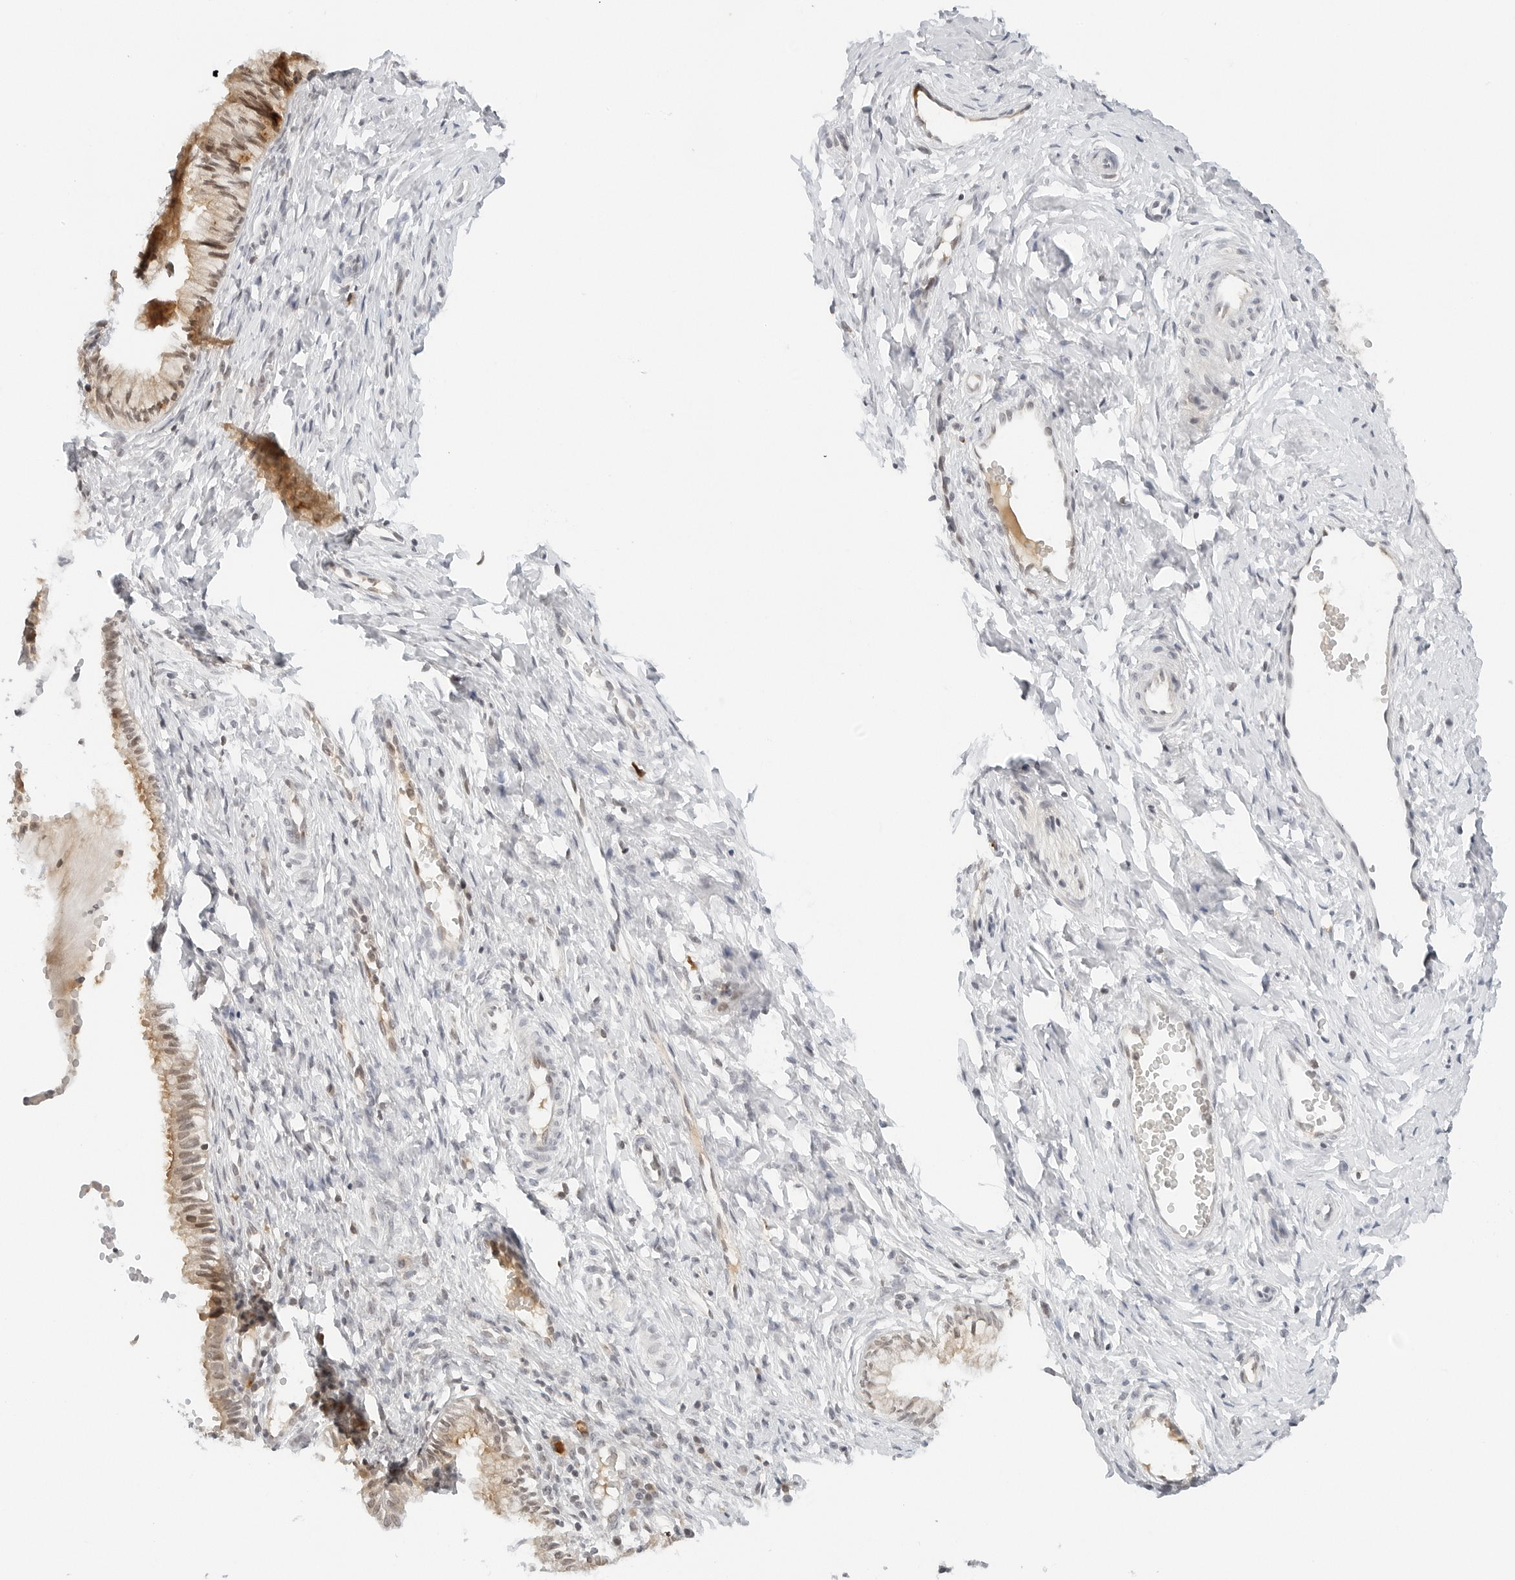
{"staining": {"intensity": "weak", "quantity": "25%-75%", "location": "cytoplasmic/membranous,nuclear"}, "tissue": "cervix", "cell_type": "Glandular cells", "image_type": "normal", "snomed": [{"axis": "morphology", "description": "Normal tissue, NOS"}, {"axis": "topography", "description": "Cervix"}], "caption": "Glandular cells exhibit low levels of weak cytoplasmic/membranous,nuclear positivity in approximately 25%-75% of cells in normal human cervix.", "gene": "NEO1", "patient": {"sex": "female", "age": 27}}